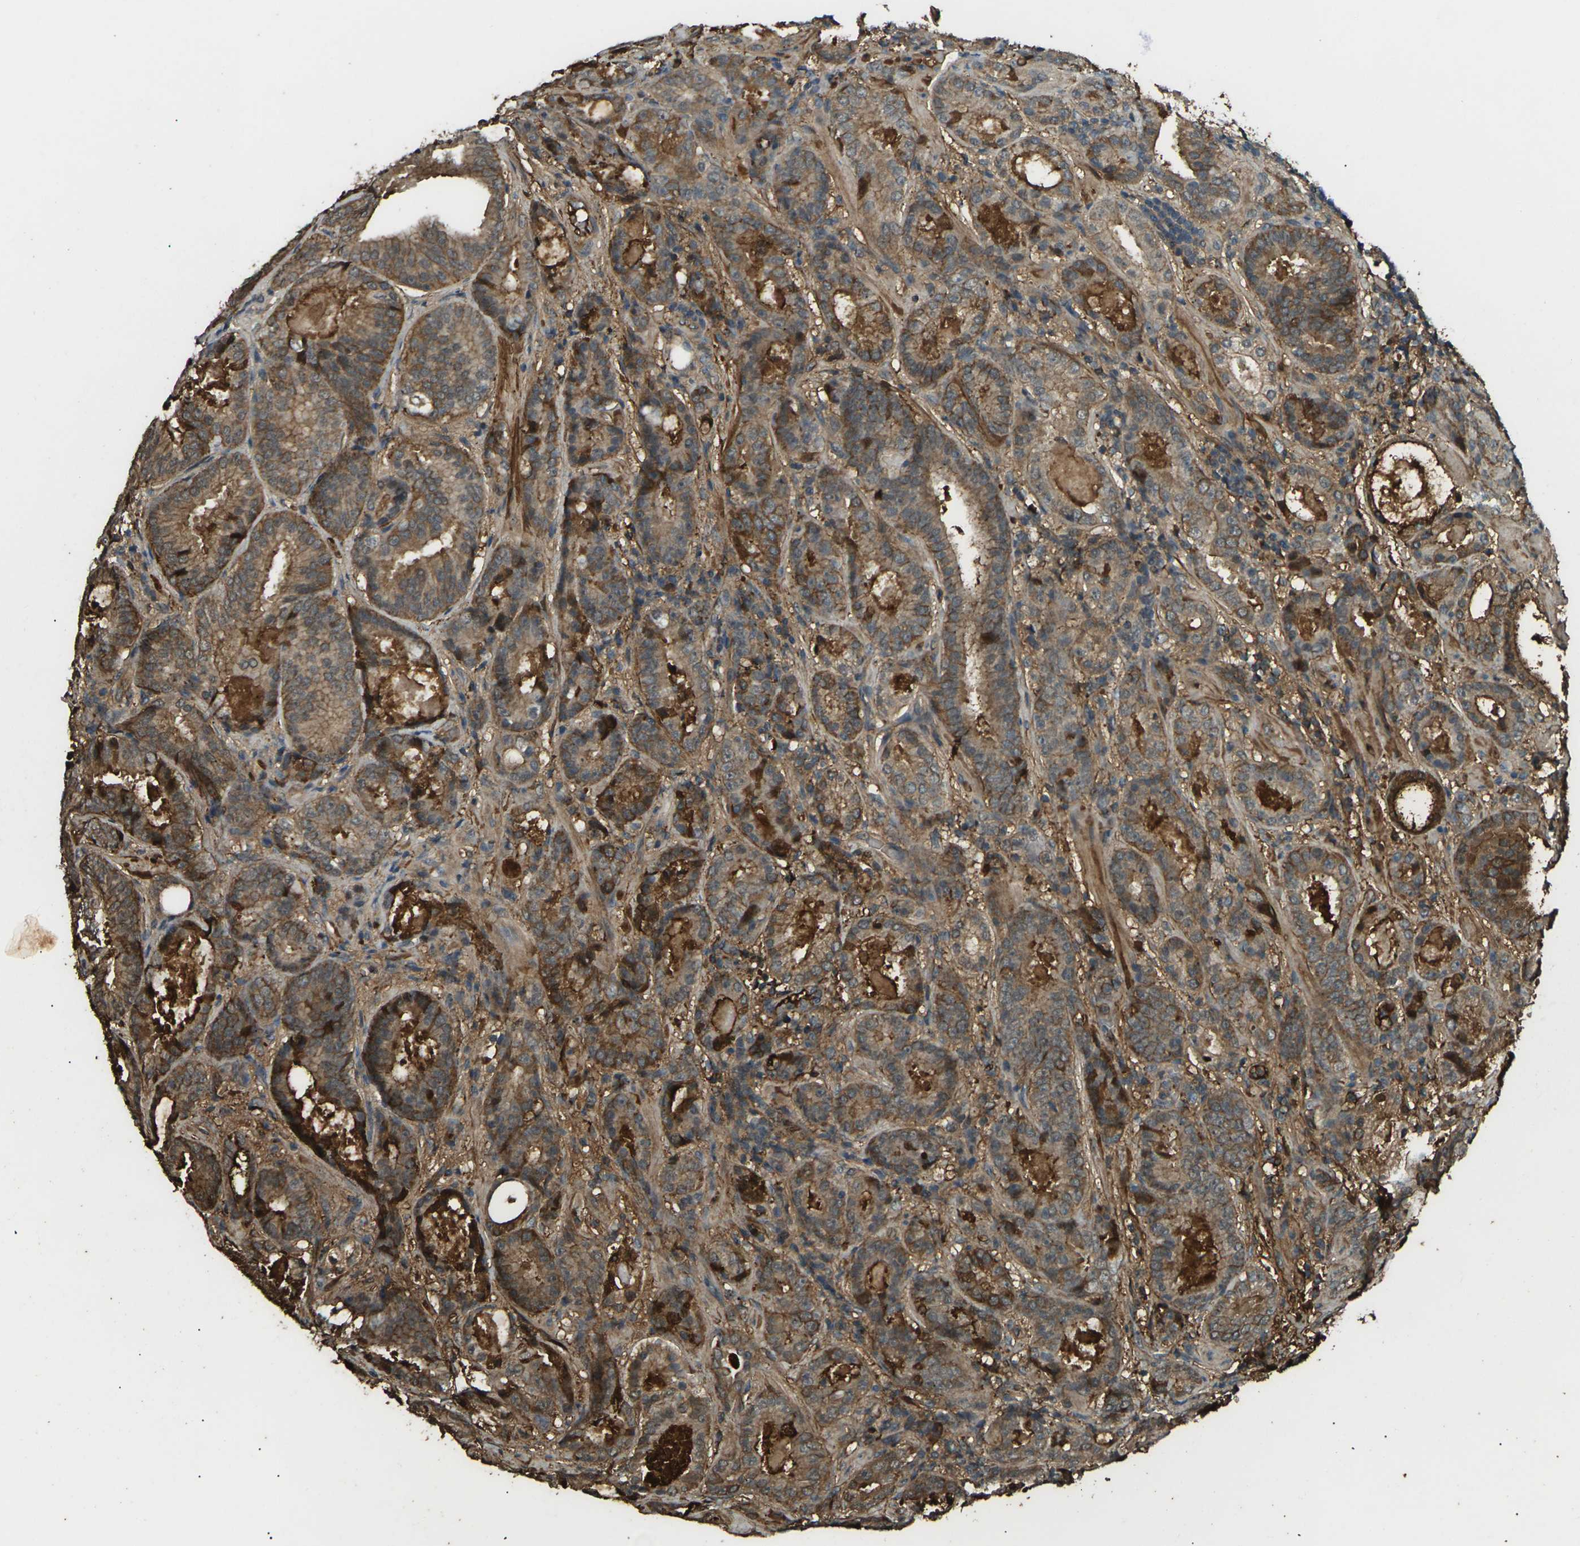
{"staining": {"intensity": "moderate", "quantity": ">75%", "location": "cytoplasmic/membranous"}, "tissue": "prostate cancer", "cell_type": "Tumor cells", "image_type": "cancer", "snomed": [{"axis": "morphology", "description": "Adenocarcinoma, Low grade"}, {"axis": "topography", "description": "Prostate"}], "caption": "Immunohistochemistry (DAB) staining of human prostate cancer displays moderate cytoplasmic/membranous protein positivity in approximately >75% of tumor cells. (IHC, brightfield microscopy, high magnification).", "gene": "CYP1B1", "patient": {"sex": "male", "age": 69}}